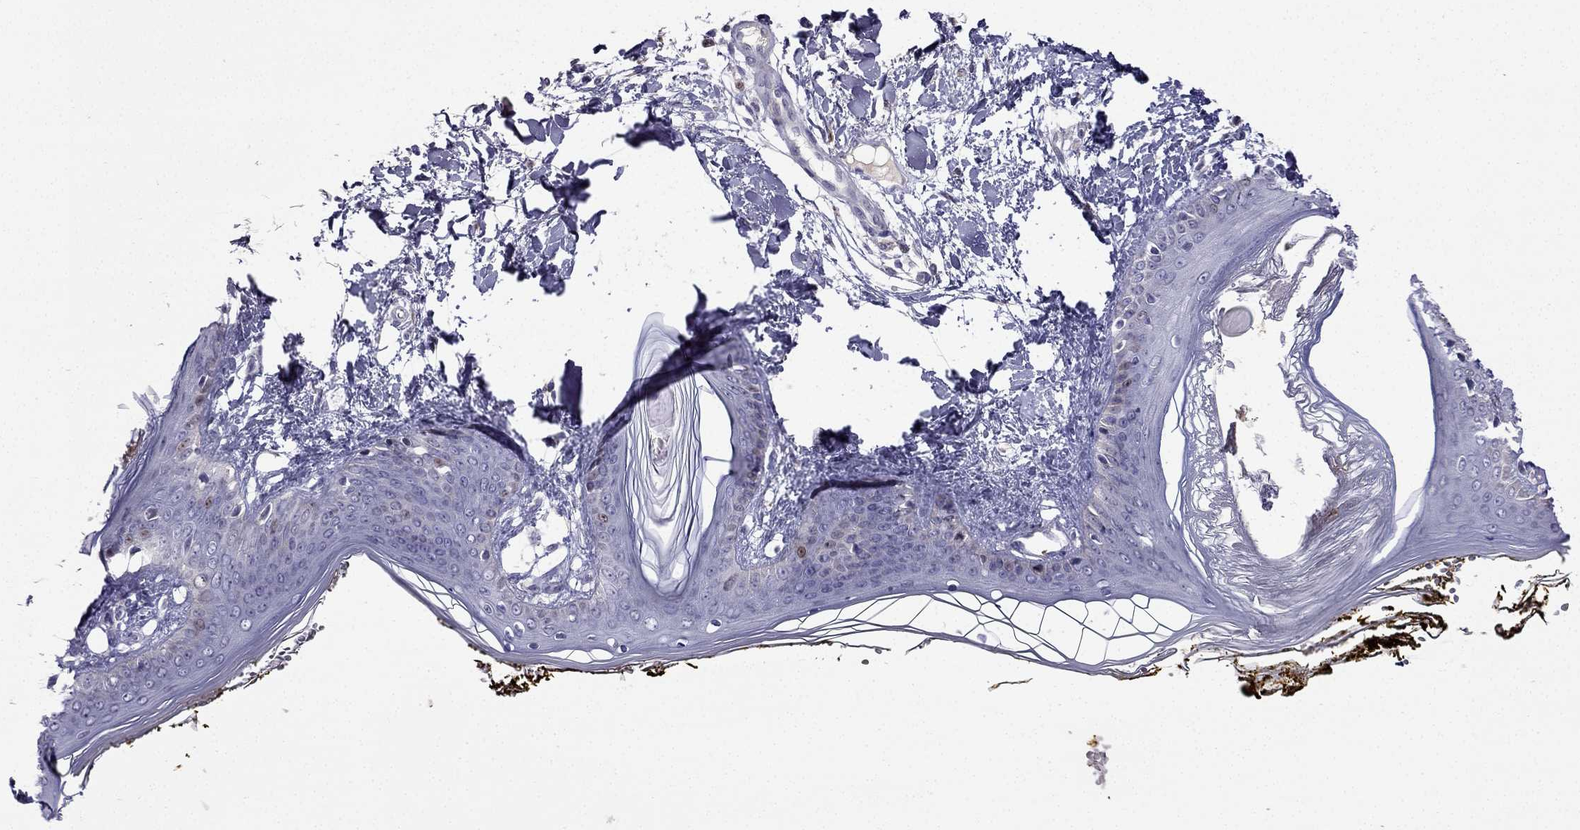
{"staining": {"intensity": "negative", "quantity": "none", "location": "none"}, "tissue": "skin", "cell_type": "Fibroblasts", "image_type": "normal", "snomed": [{"axis": "morphology", "description": "Normal tissue, NOS"}, {"axis": "topography", "description": "Skin"}], "caption": "Fibroblasts are negative for brown protein staining in normal skin. (Brightfield microscopy of DAB (3,3'-diaminobenzidine) immunohistochemistry (IHC) at high magnification).", "gene": "UHRF1", "patient": {"sex": "female", "age": 34}}